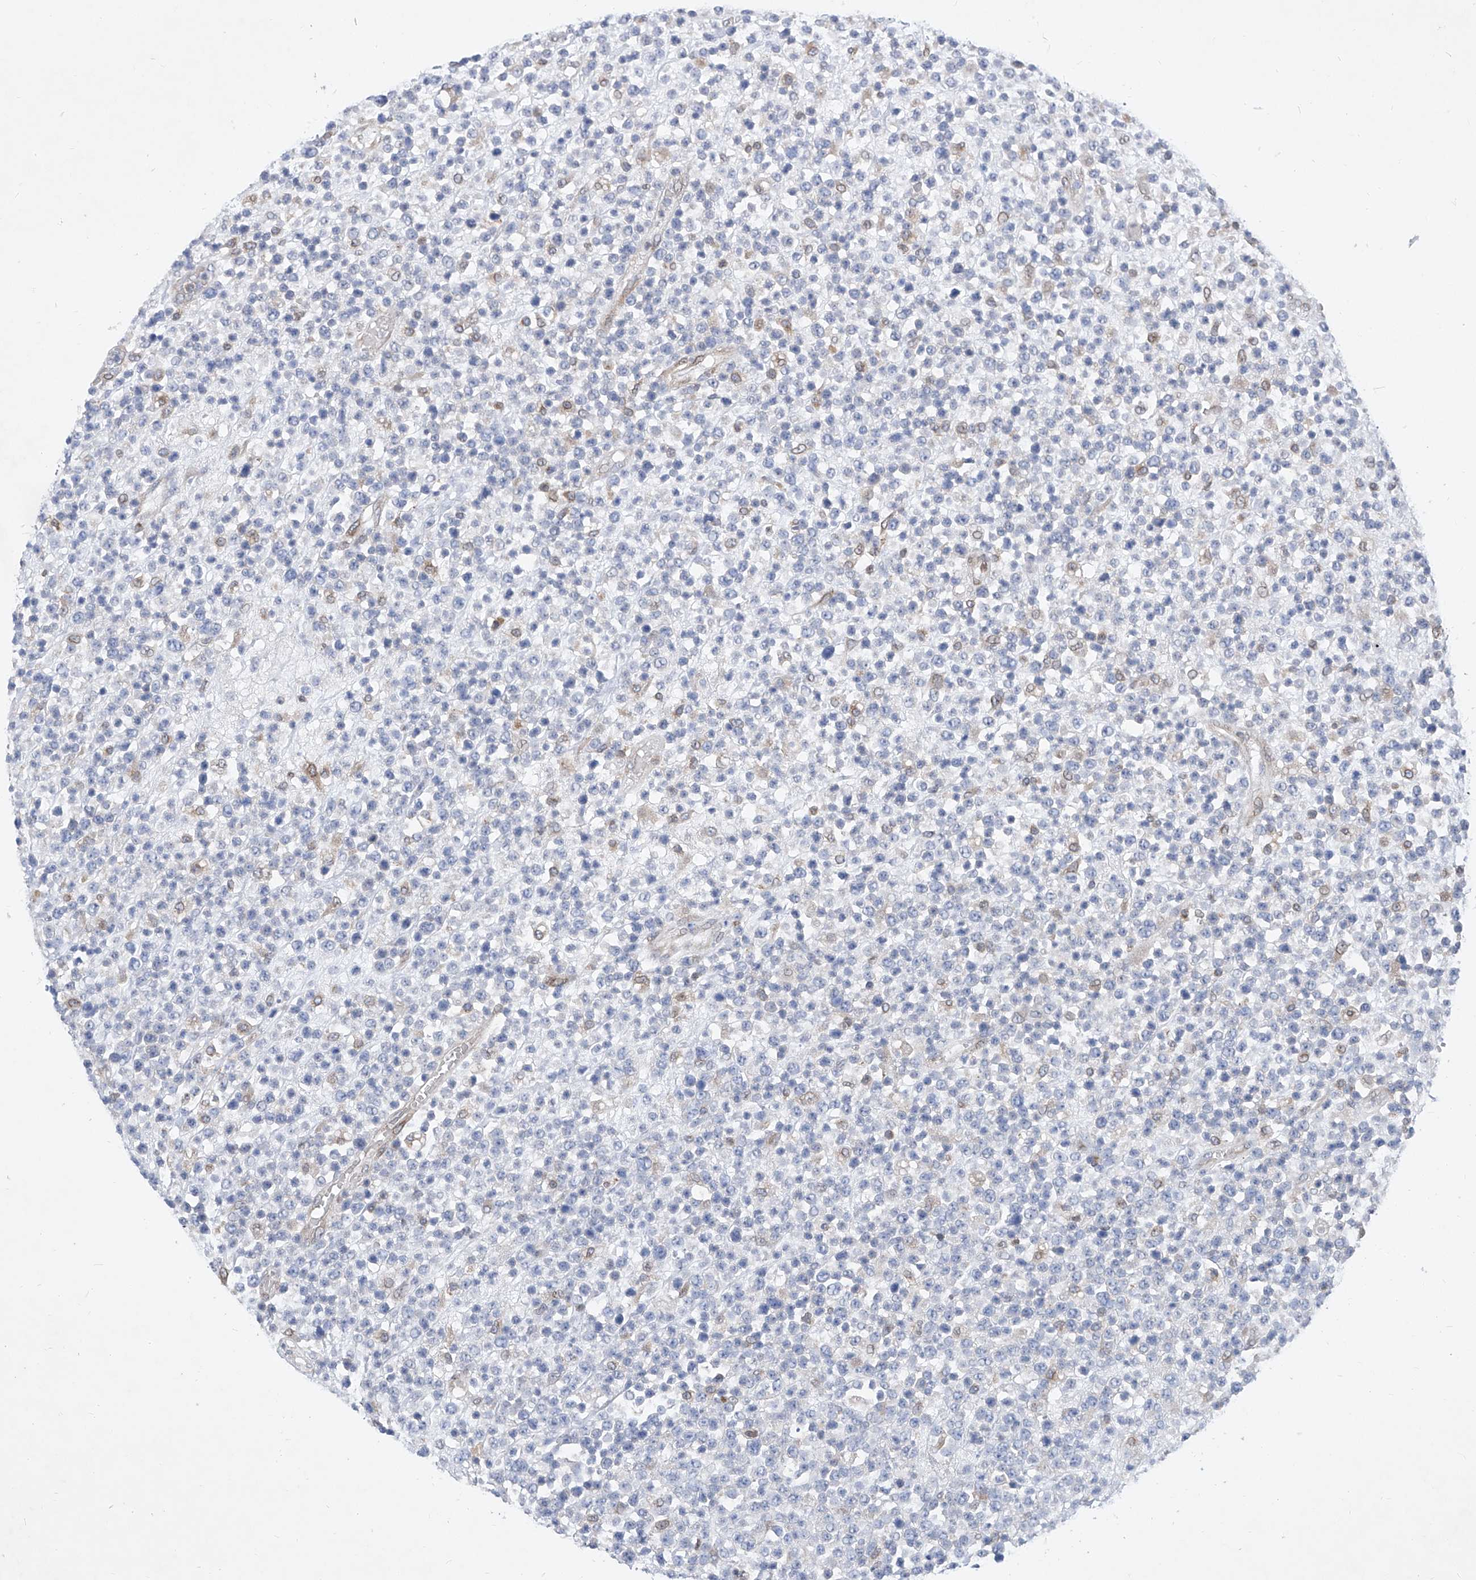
{"staining": {"intensity": "negative", "quantity": "none", "location": "none"}, "tissue": "lymphoma", "cell_type": "Tumor cells", "image_type": "cancer", "snomed": [{"axis": "morphology", "description": "Malignant lymphoma, non-Hodgkin's type, High grade"}, {"axis": "topography", "description": "Colon"}], "caption": "Tumor cells show no significant staining in malignant lymphoma, non-Hodgkin's type (high-grade). Nuclei are stained in blue.", "gene": "MX2", "patient": {"sex": "female", "age": 53}}